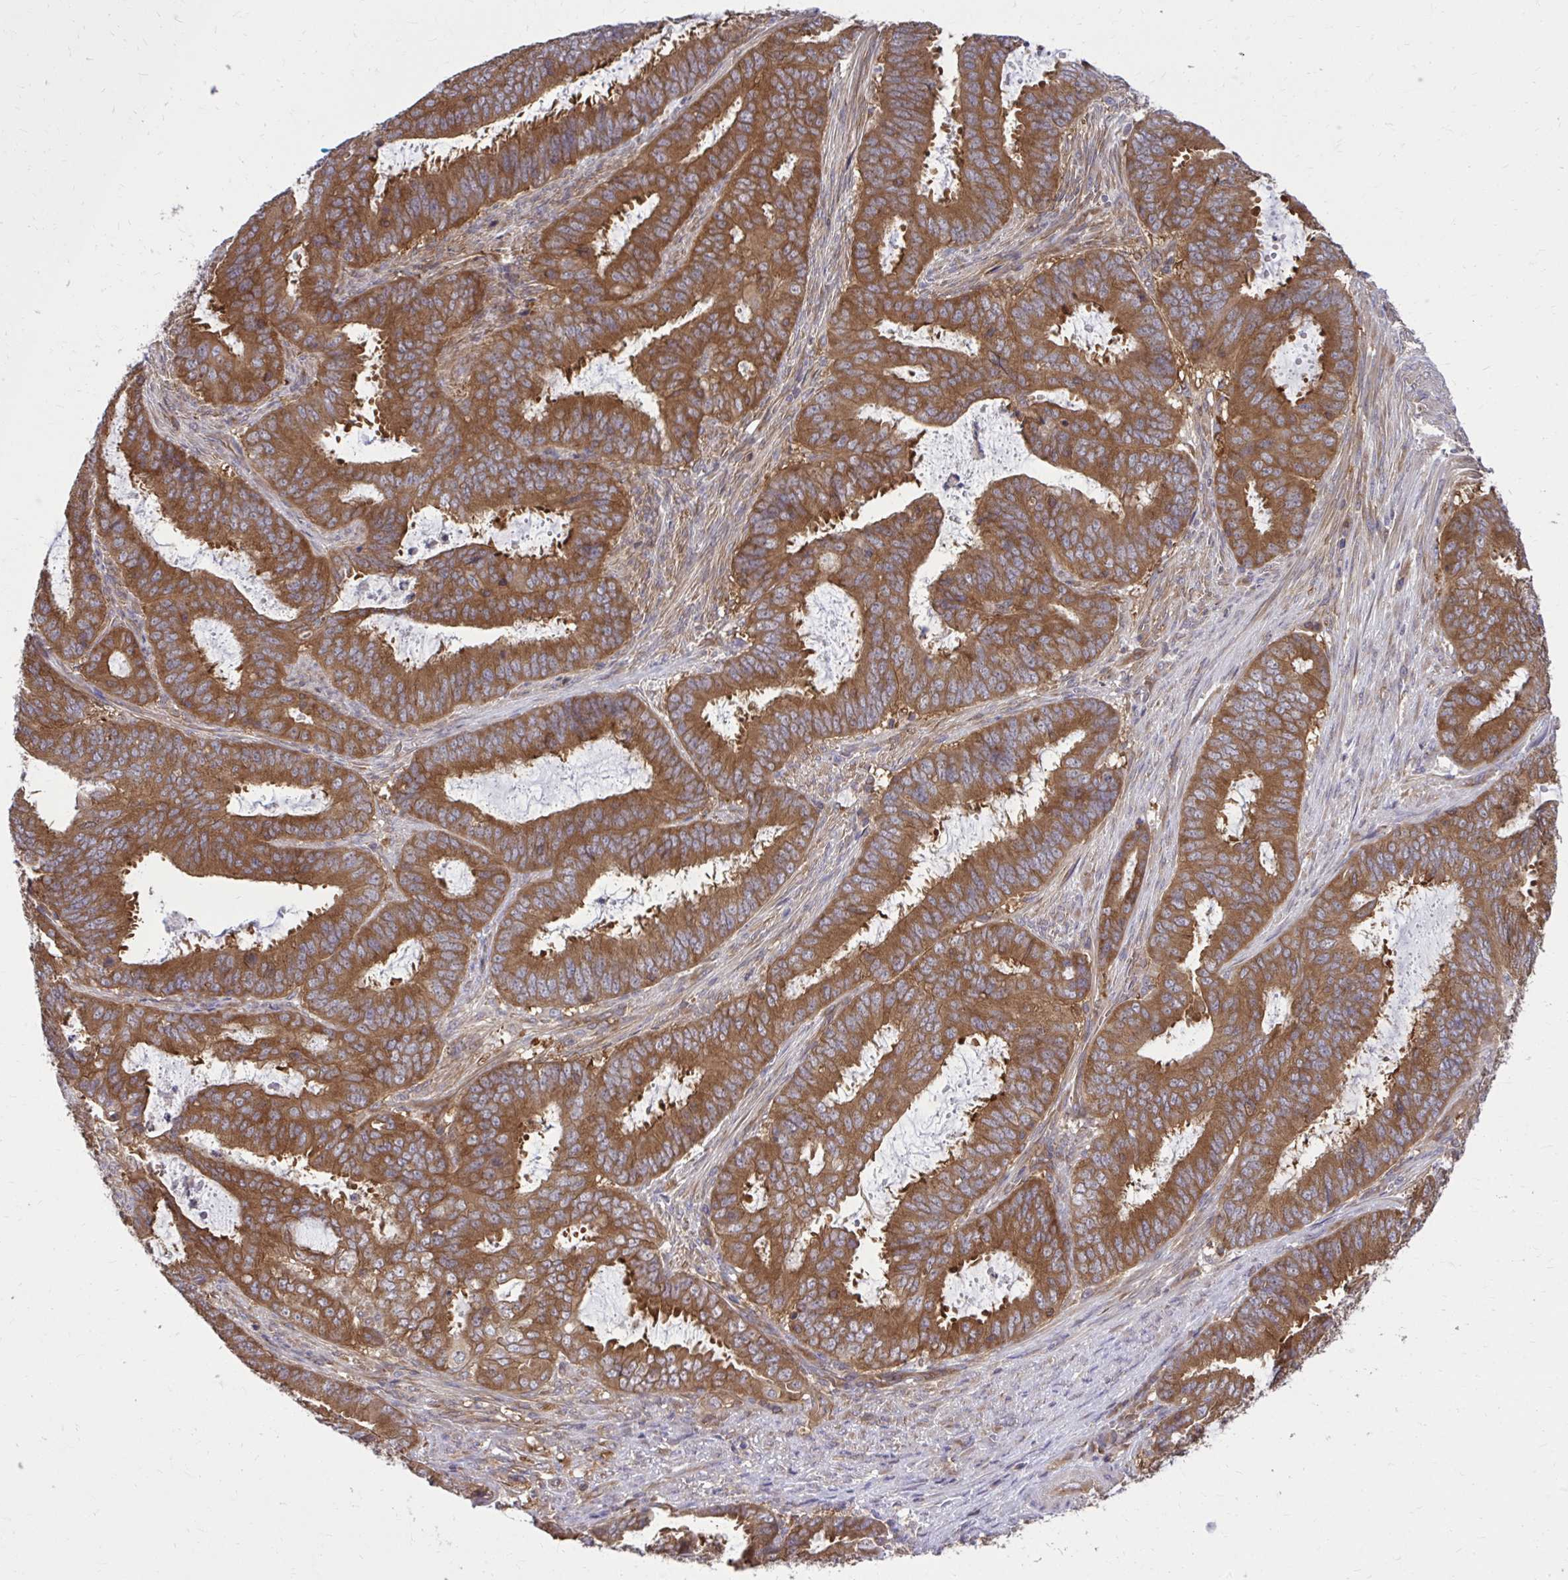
{"staining": {"intensity": "strong", "quantity": ">75%", "location": "cytoplasmic/membranous"}, "tissue": "endometrial cancer", "cell_type": "Tumor cells", "image_type": "cancer", "snomed": [{"axis": "morphology", "description": "Adenocarcinoma, NOS"}, {"axis": "topography", "description": "Endometrium"}], "caption": "High-power microscopy captured an IHC photomicrograph of endometrial adenocarcinoma, revealing strong cytoplasmic/membranous staining in approximately >75% of tumor cells. (brown staining indicates protein expression, while blue staining denotes nuclei).", "gene": "PPP5C", "patient": {"sex": "female", "age": 51}}